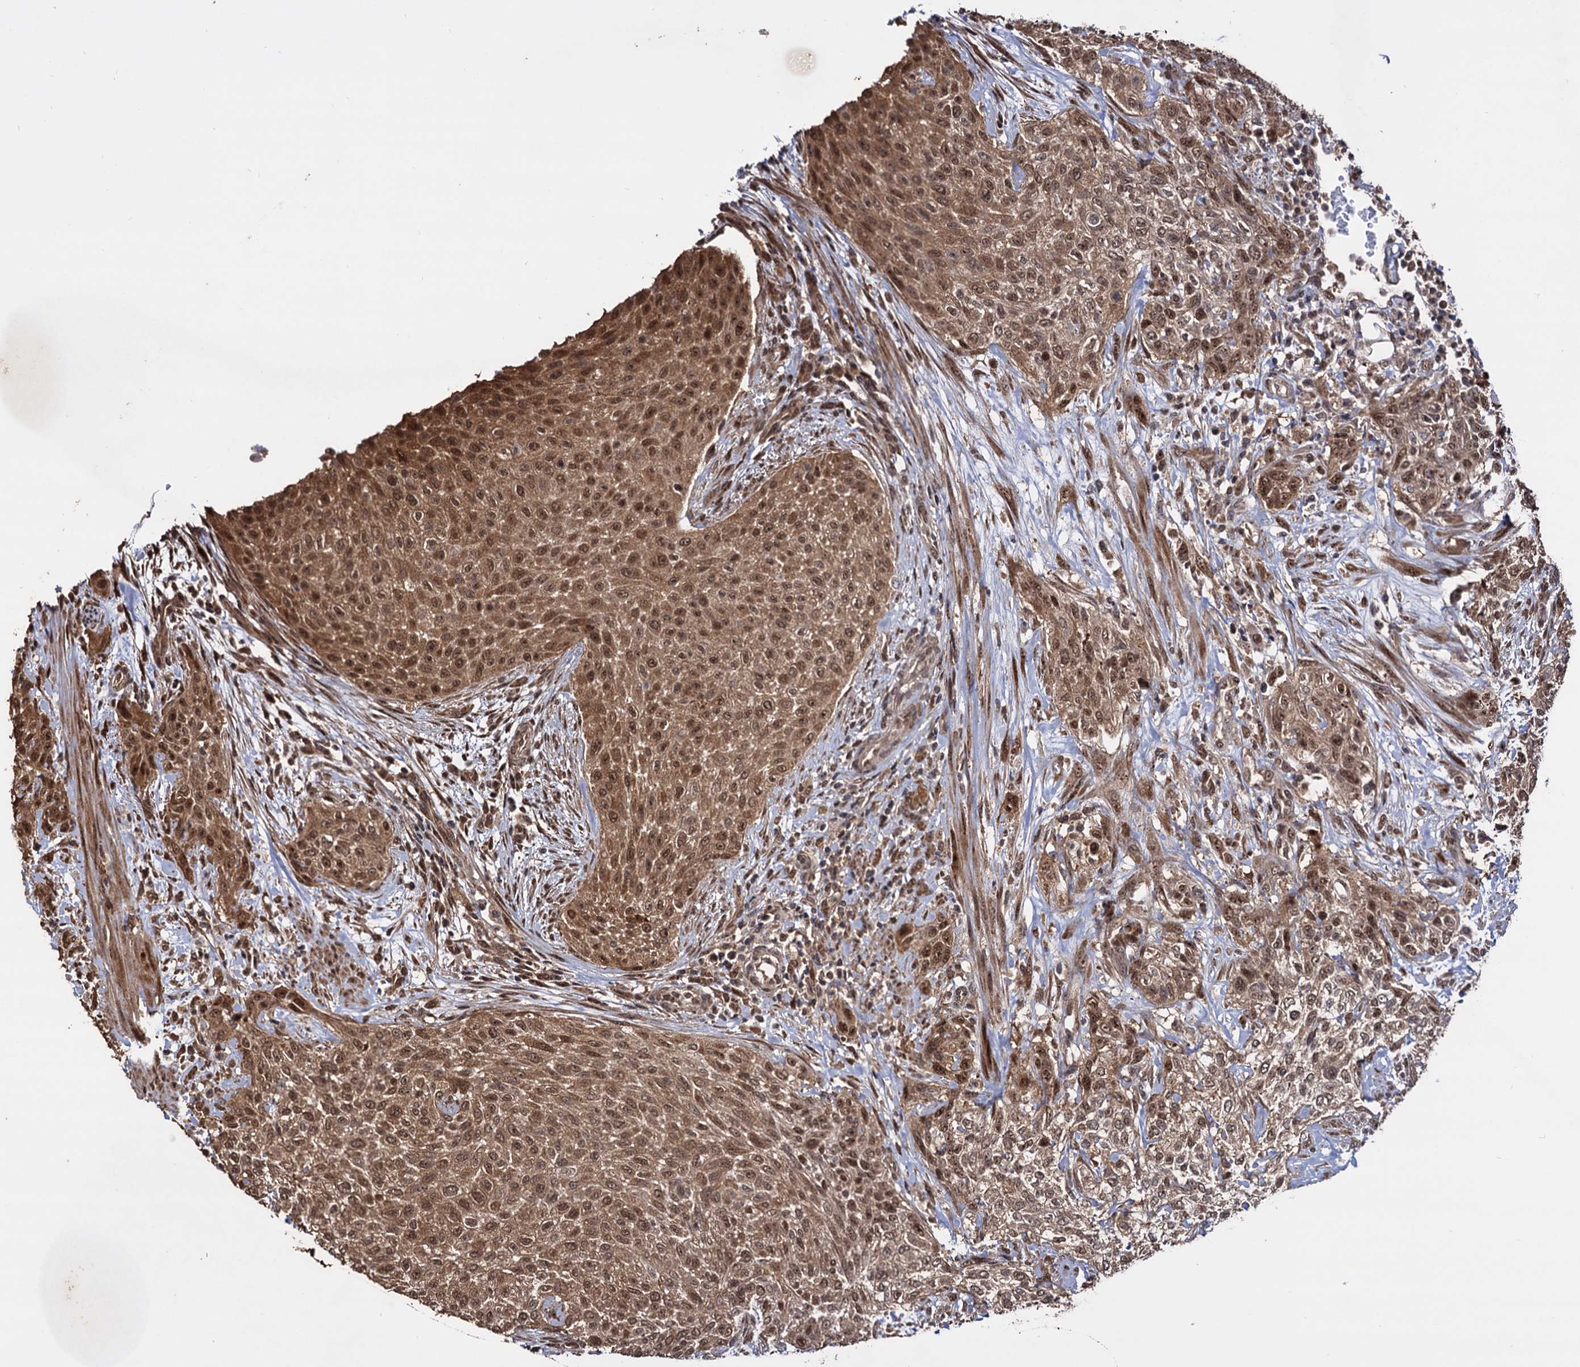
{"staining": {"intensity": "strong", "quantity": ">75%", "location": "cytoplasmic/membranous,nuclear"}, "tissue": "urothelial cancer", "cell_type": "Tumor cells", "image_type": "cancer", "snomed": [{"axis": "morphology", "description": "Normal tissue, NOS"}, {"axis": "morphology", "description": "Urothelial carcinoma, NOS"}, {"axis": "topography", "description": "Urinary bladder"}, {"axis": "topography", "description": "Peripheral nerve tissue"}], "caption": "This micrograph exhibits immunohistochemistry (IHC) staining of transitional cell carcinoma, with high strong cytoplasmic/membranous and nuclear expression in approximately >75% of tumor cells.", "gene": "PIGB", "patient": {"sex": "male", "age": 35}}